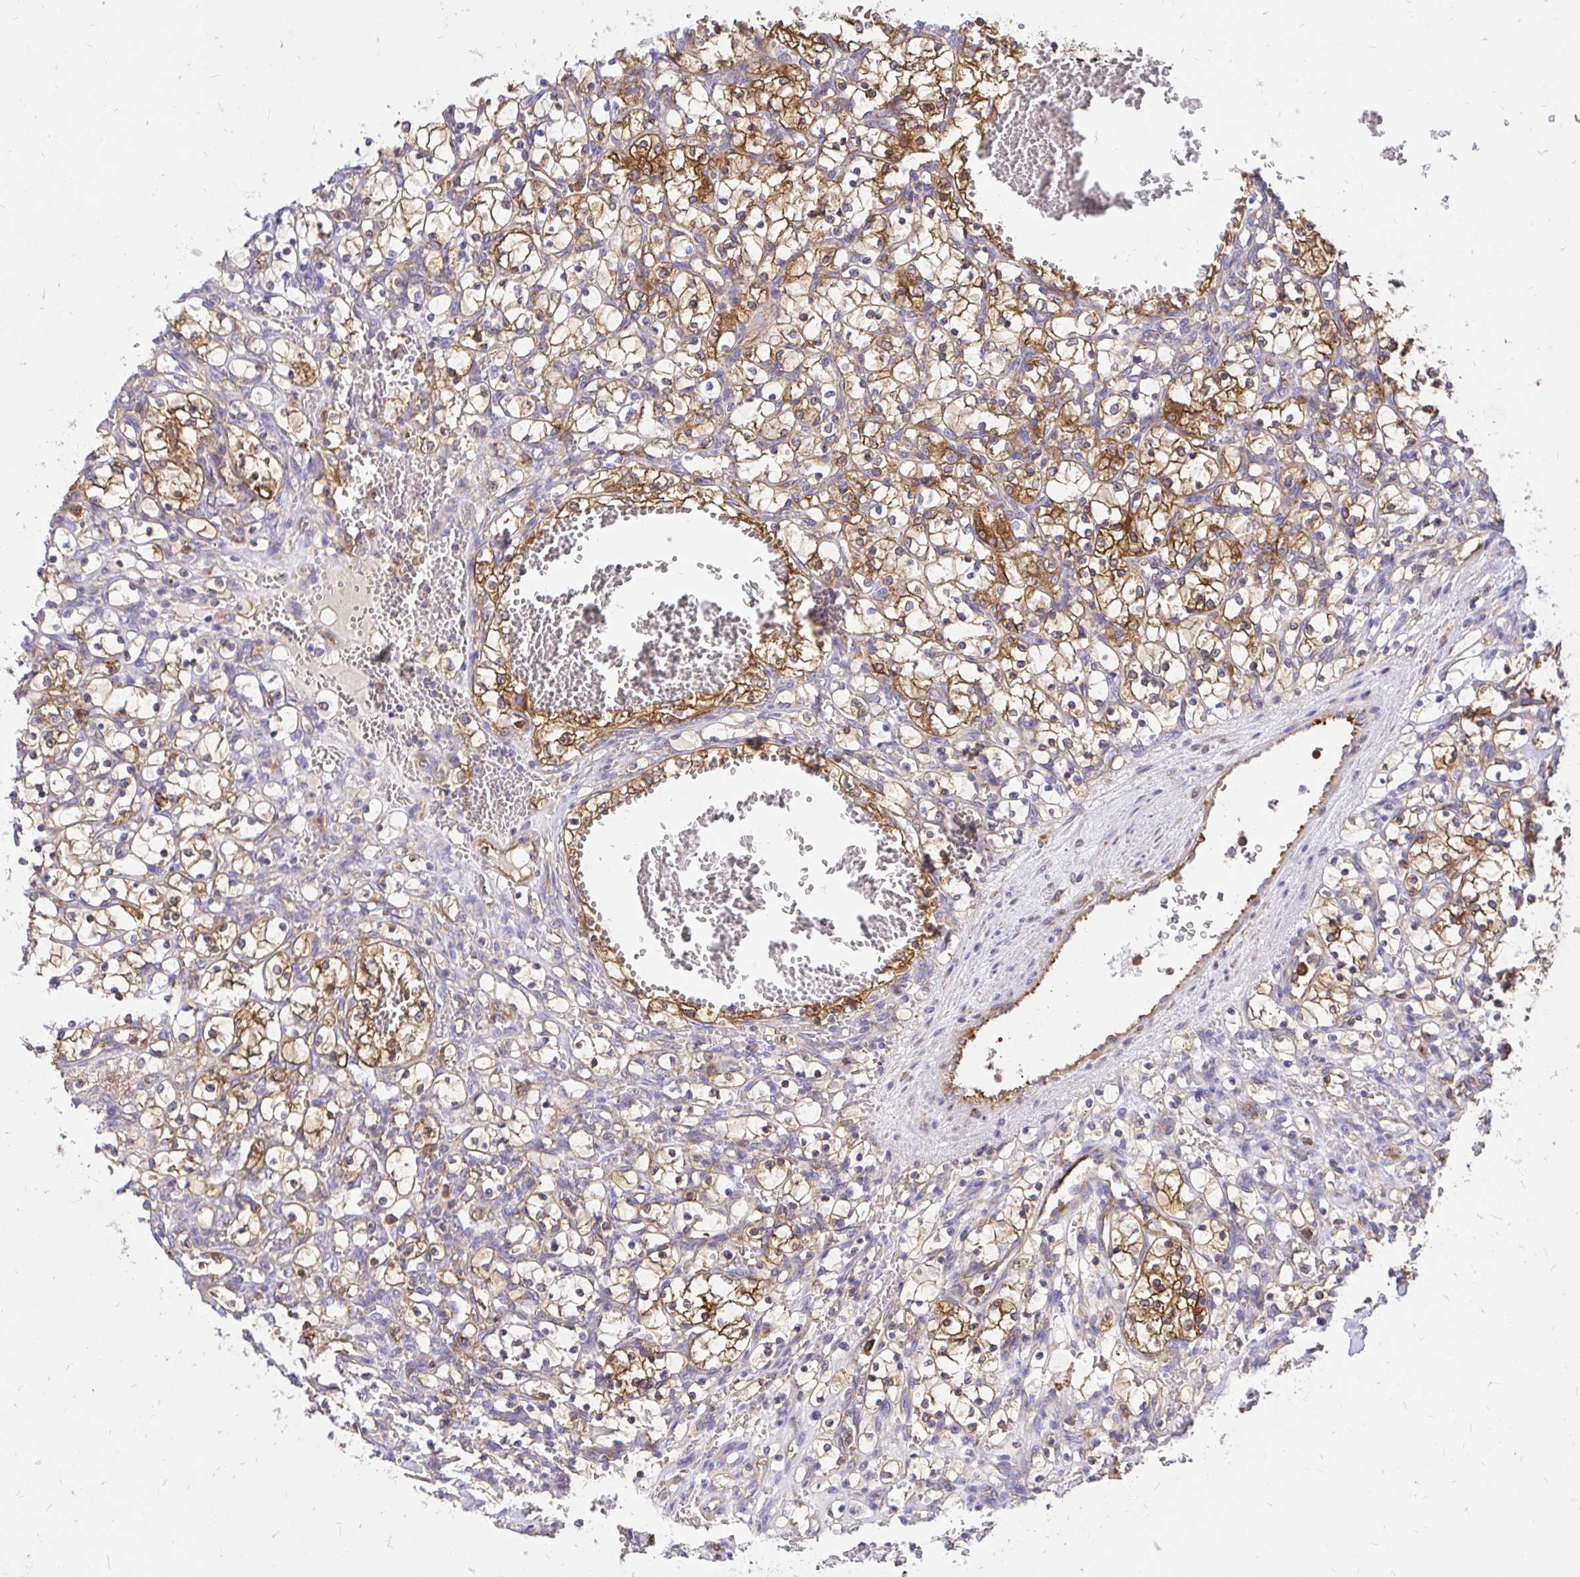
{"staining": {"intensity": "moderate", "quantity": "25%-75%", "location": "cytoplasmic/membranous"}, "tissue": "renal cancer", "cell_type": "Tumor cells", "image_type": "cancer", "snomed": [{"axis": "morphology", "description": "Adenocarcinoma, NOS"}, {"axis": "topography", "description": "Kidney"}], "caption": "A brown stain highlights moderate cytoplasmic/membranous expression of a protein in human renal adenocarcinoma tumor cells. The staining is performed using DAB brown chromogen to label protein expression. The nuclei are counter-stained blue using hematoxylin.", "gene": "ABCB10", "patient": {"sex": "female", "age": 69}}